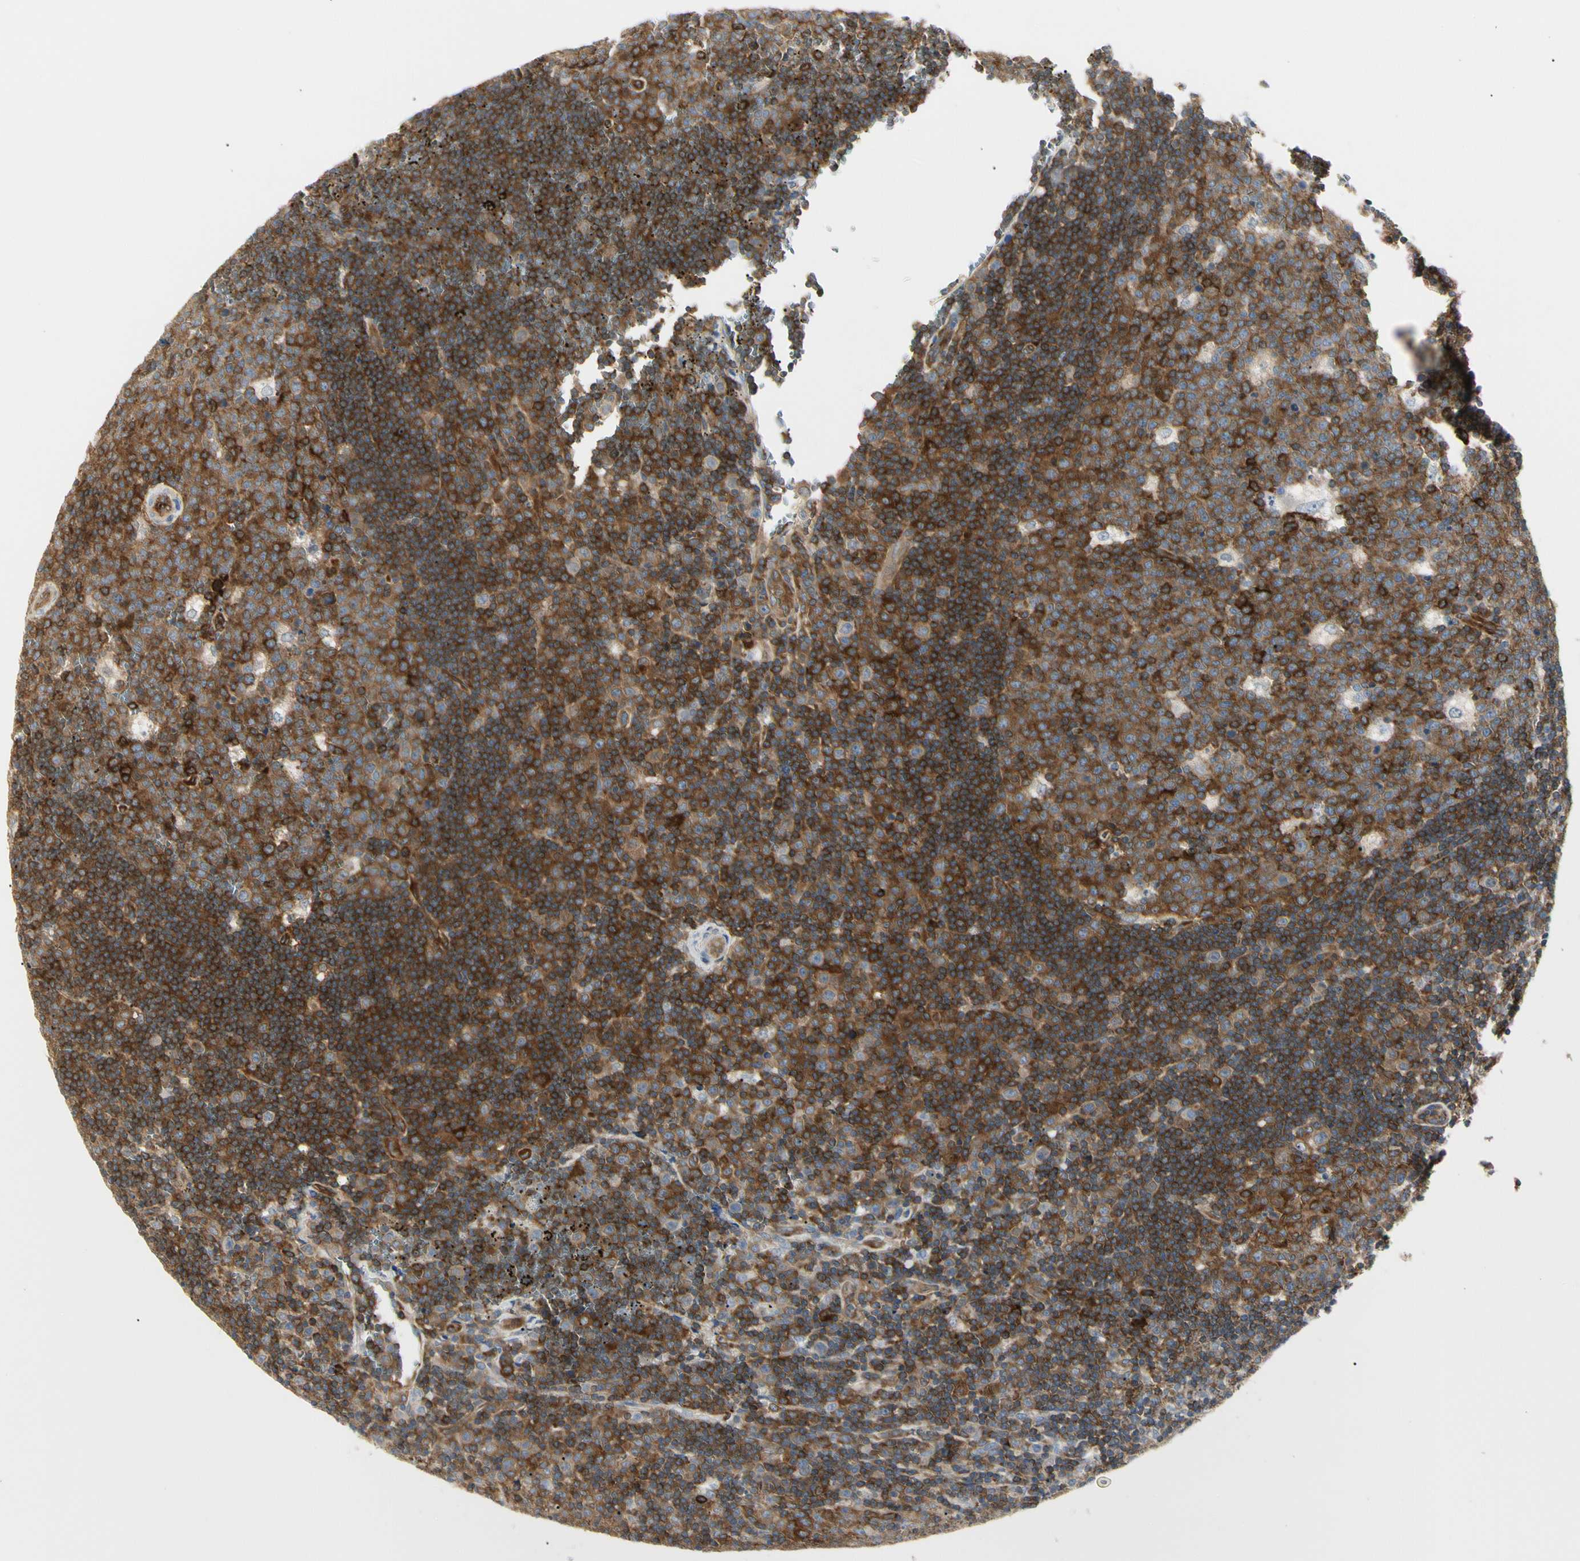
{"staining": {"intensity": "strong", "quantity": ">75%", "location": "cytoplasmic/membranous"}, "tissue": "lymph node", "cell_type": "Germinal center cells", "image_type": "normal", "snomed": [{"axis": "morphology", "description": "Normal tissue, NOS"}, {"axis": "topography", "description": "Lymph node"}, {"axis": "topography", "description": "Salivary gland"}], "caption": "Strong cytoplasmic/membranous expression for a protein is identified in about >75% of germinal center cells of benign lymph node using immunohistochemistry.", "gene": "NFKB2", "patient": {"sex": "male", "age": 8}}